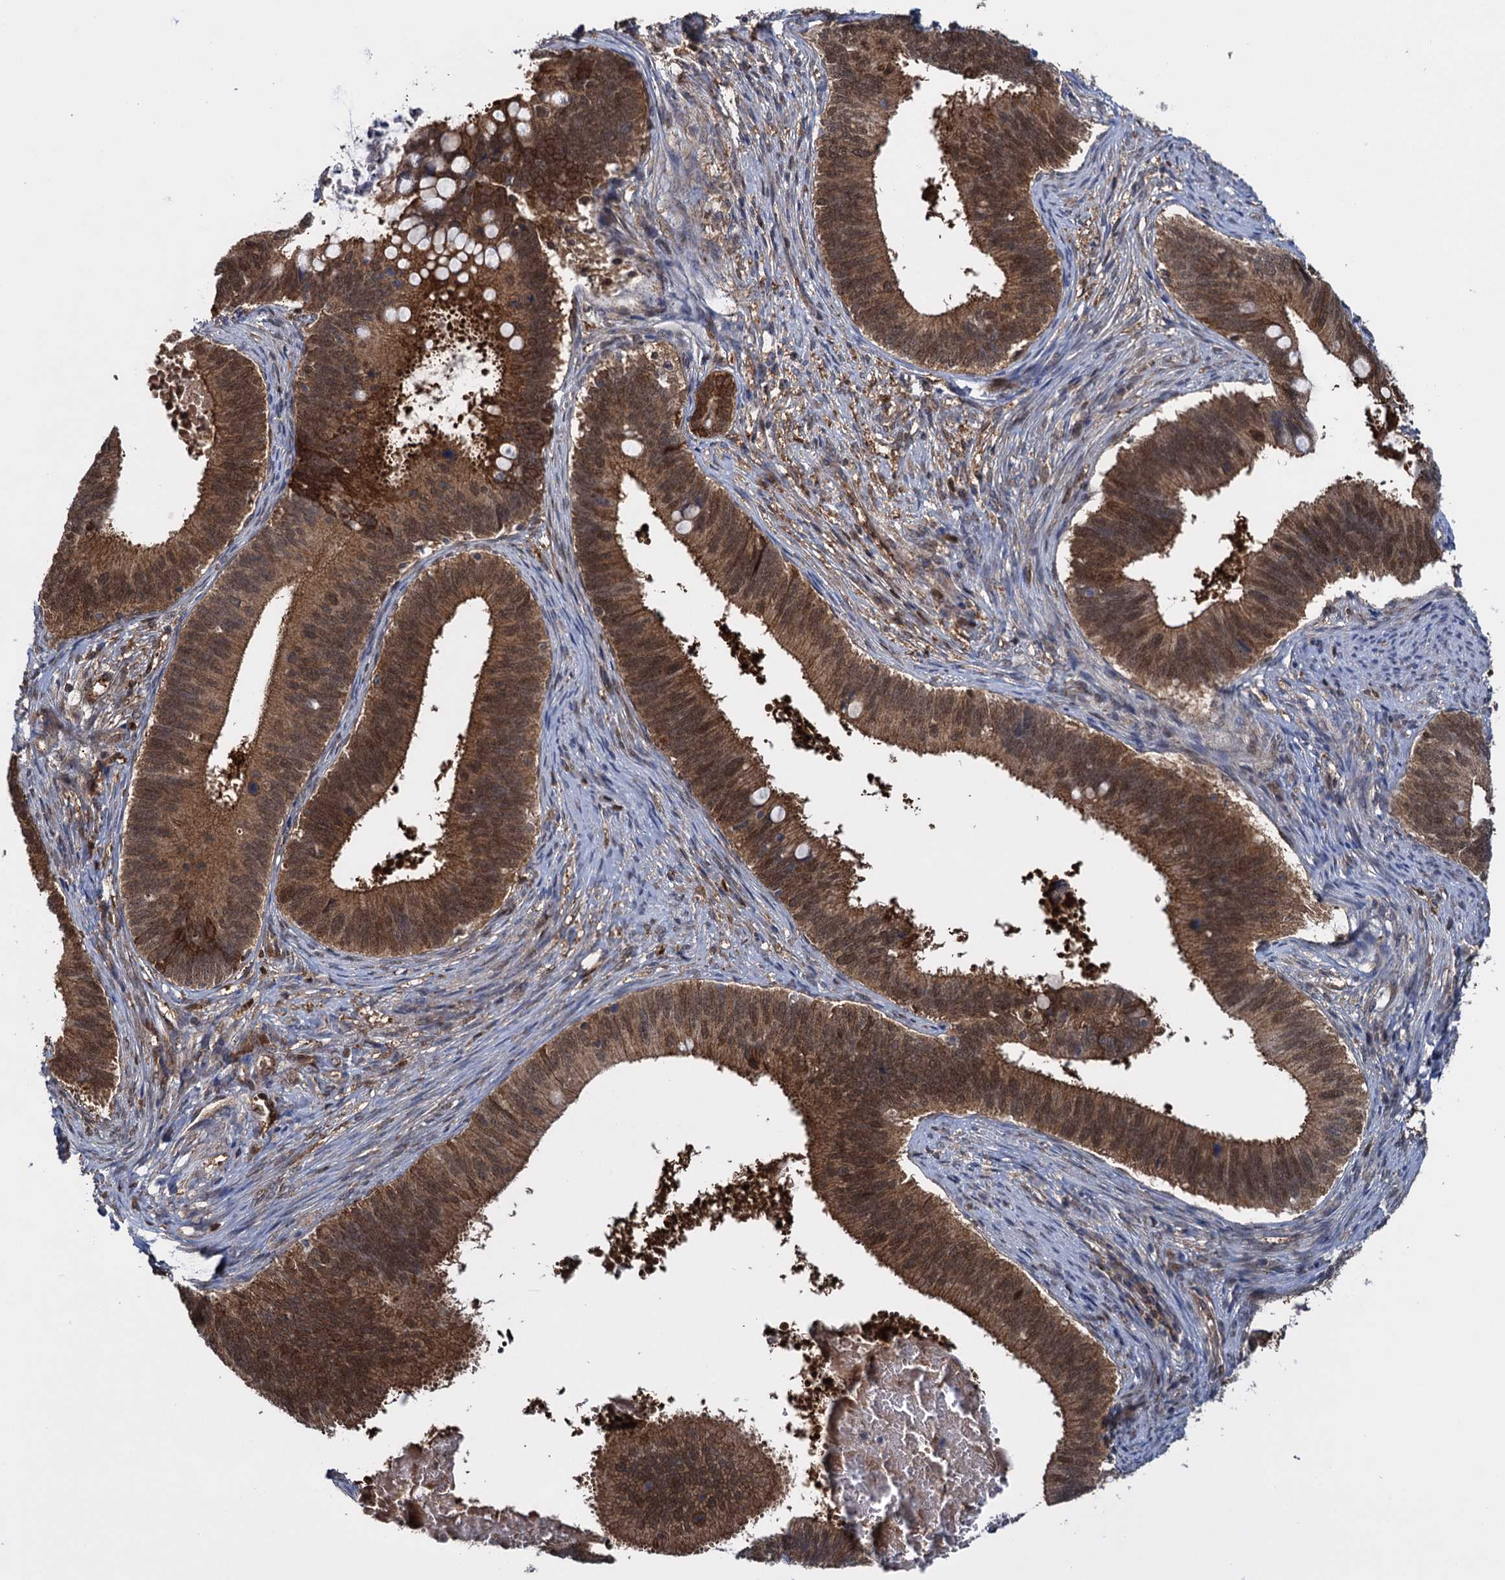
{"staining": {"intensity": "strong", "quantity": ">75%", "location": "cytoplasmic/membranous,nuclear"}, "tissue": "cervical cancer", "cell_type": "Tumor cells", "image_type": "cancer", "snomed": [{"axis": "morphology", "description": "Adenocarcinoma, NOS"}, {"axis": "topography", "description": "Cervix"}], "caption": "This image demonstrates immunohistochemistry staining of cervical adenocarcinoma, with high strong cytoplasmic/membranous and nuclear positivity in about >75% of tumor cells.", "gene": "GLO1", "patient": {"sex": "female", "age": 42}}